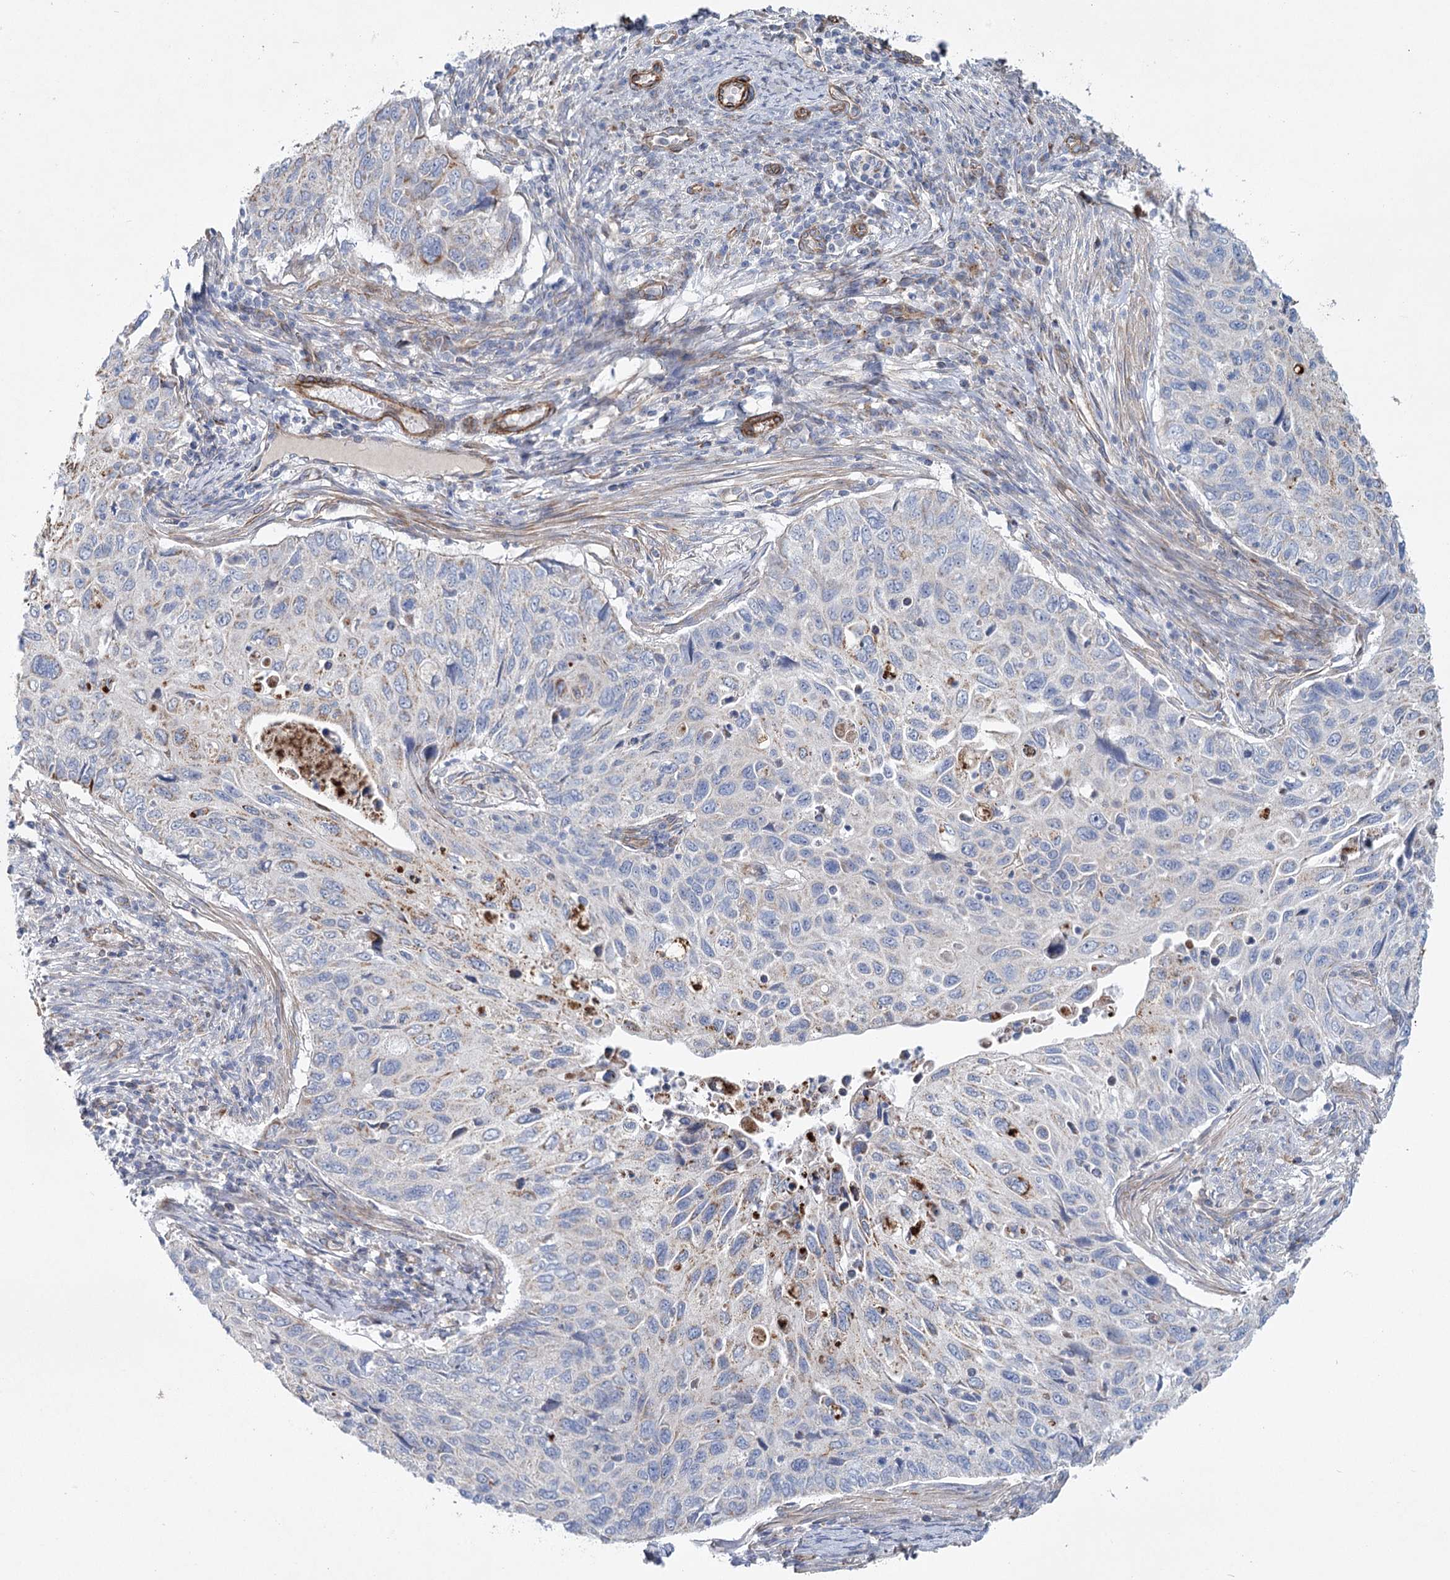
{"staining": {"intensity": "negative", "quantity": "none", "location": "none"}, "tissue": "cervical cancer", "cell_type": "Tumor cells", "image_type": "cancer", "snomed": [{"axis": "morphology", "description": "Squamous cell carcinoma, NOS"}, {"axis": "topography", "description": "Cervix"}], "caption": "The histopathology image shows no significant expression in tumor cells of cervical squamous cell carcinoma.", "gene": "TMEM164", "patient": {"sex": "female", "age": 70}}